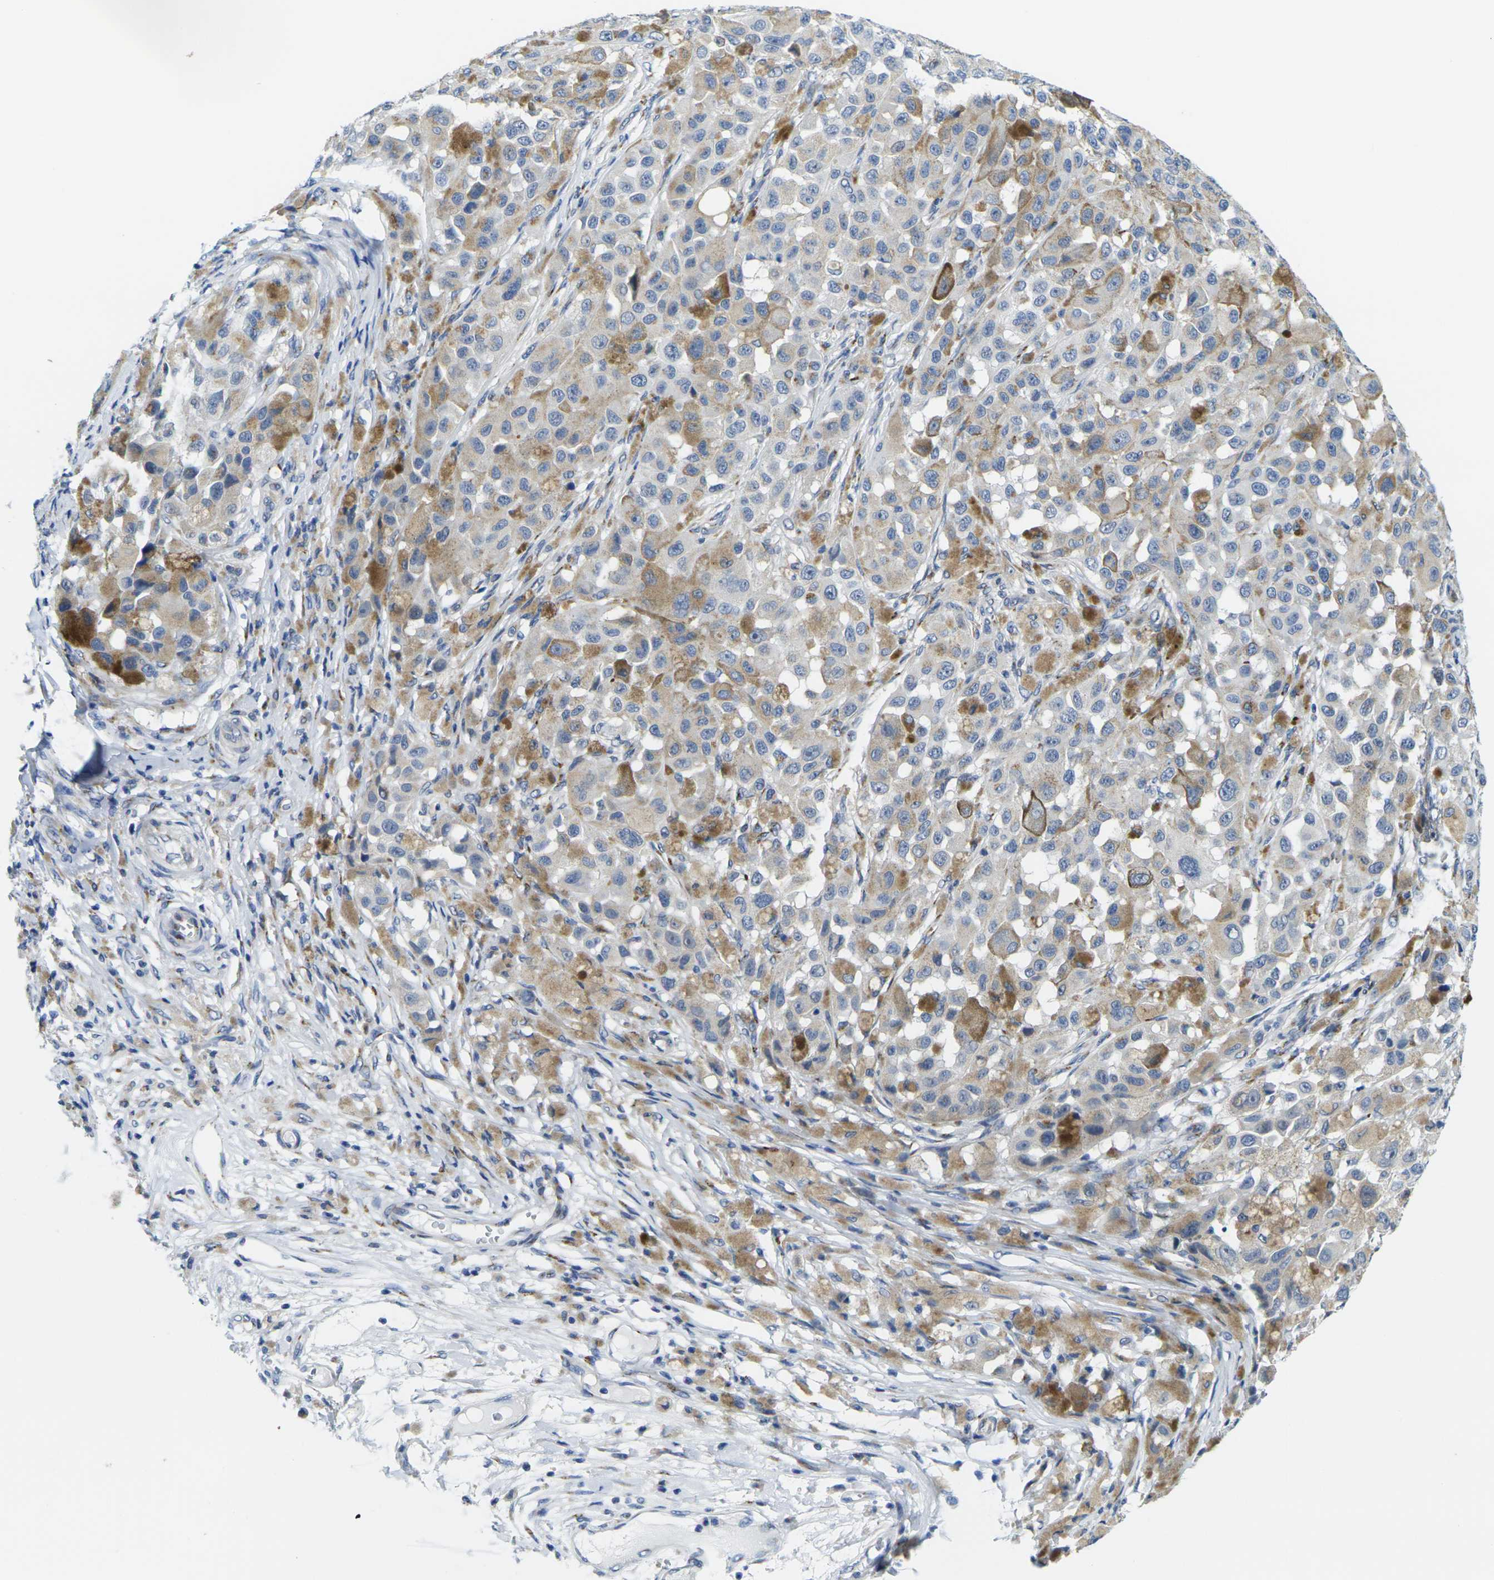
{"staining": {"intensity": "negative", "quantity": "none", "location": "none"}, "tissue": "melanoma", "cell_type": "Tumor cells", "image_type": "cancer", "snomed": [{"axis": "morphology", "description": "Malignant melanoma, NOS"}, {"axis": "topography", "description": "Skin"}], "caption": "Histopathology image shows no significant protein positivity in tumor cells of melanoma.", "gene": "CRK", "patient": {"sex": "female", "age": 46}}